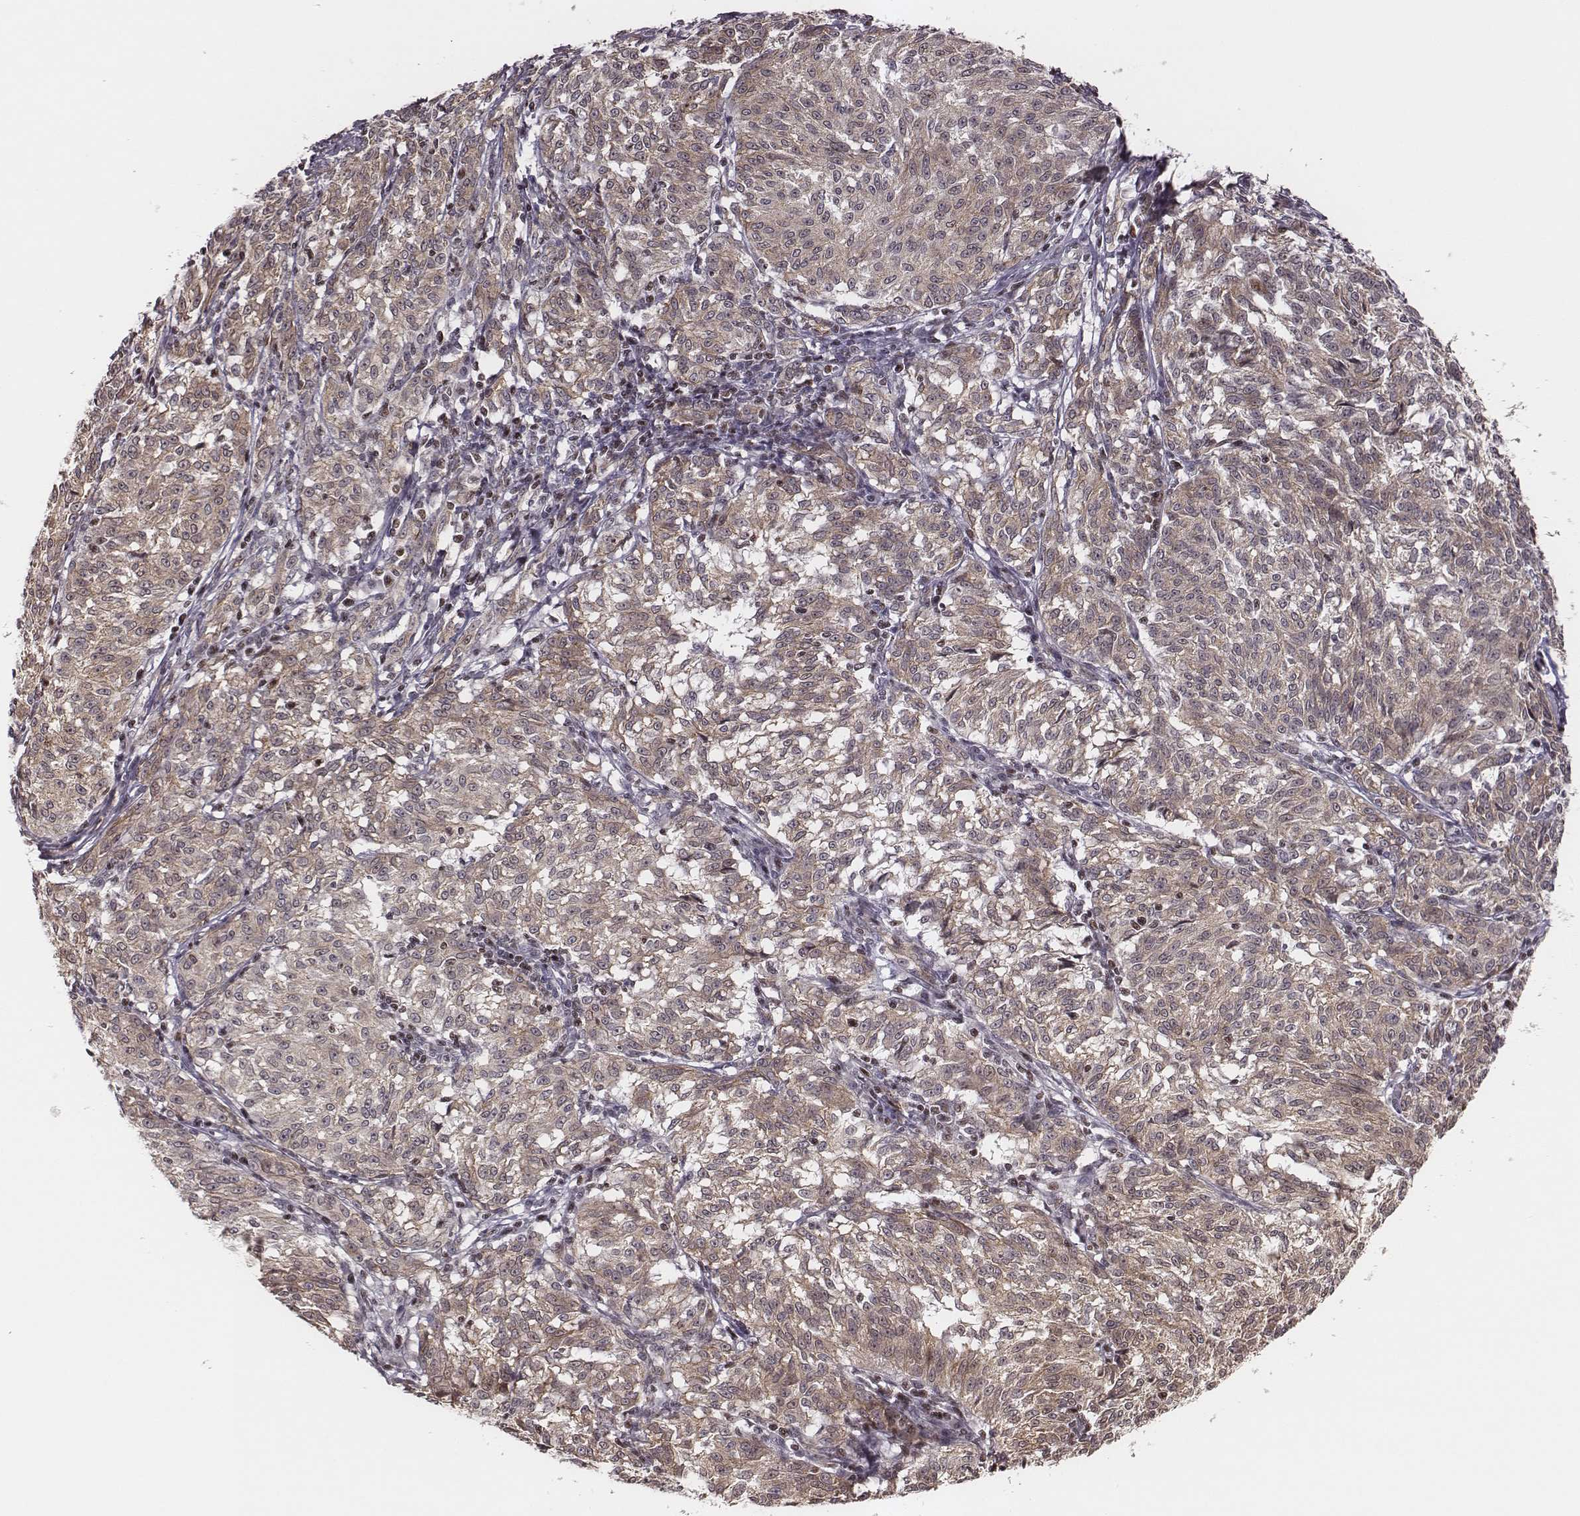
{"staining": {"intensity": "weak", "quantity": "25%-75%", "location": "cytoplasmic/membranous"}, "tissue": "melanoma", "cell_type": "Tumor cells", "image_type": "cancer", "snomed": [{"axis": "morphology", "description": "Malignant melanoma, NOS"}, {"axis": "topography", "description": "Skin"}], "caption": "This is an image of IHC staining of melanoma, which shows weak positivity in the cytoplasmic/membranous of tumor cells.", "gene": "WDR59", "patient": {"sex": "female", "age": 72}}